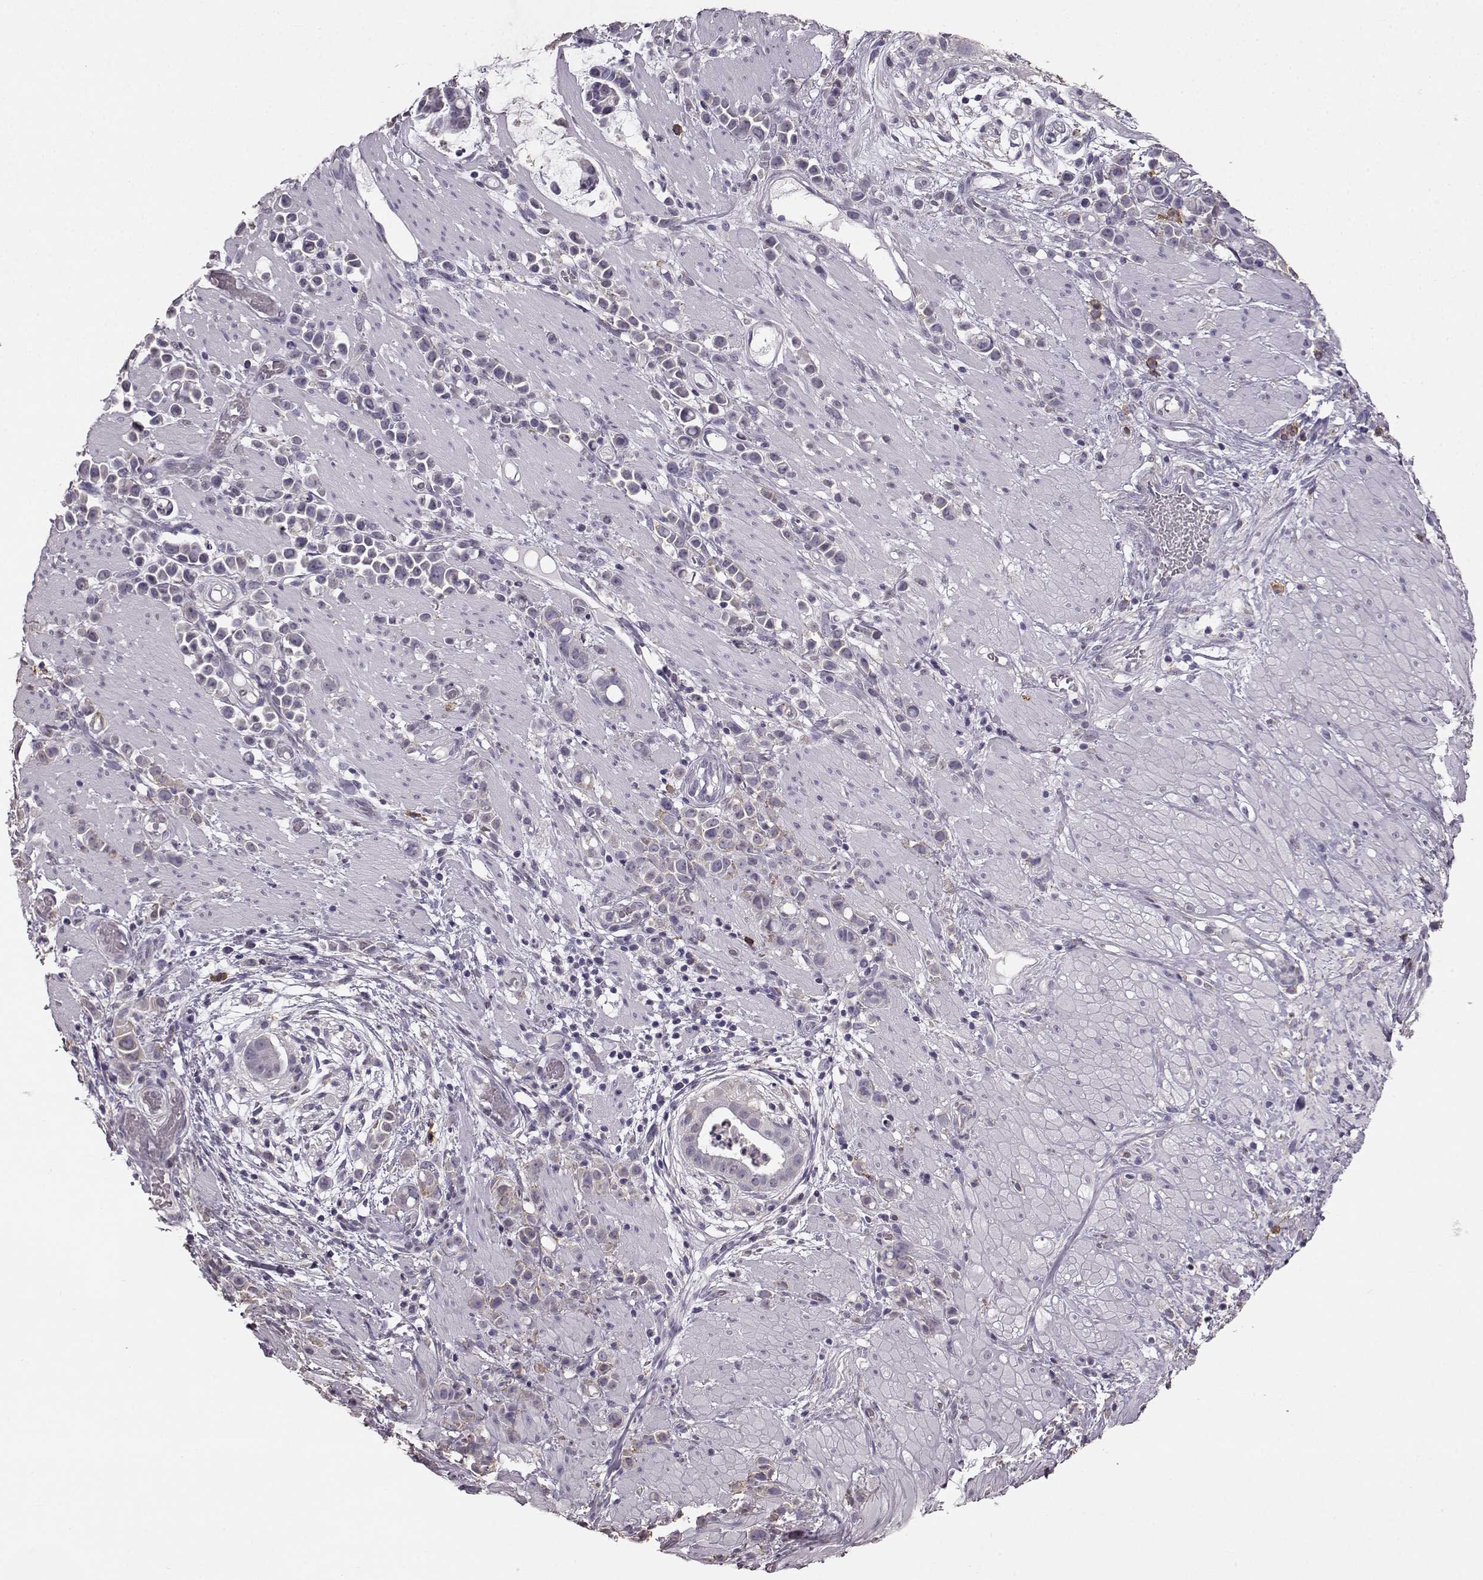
{"staining": {"intensity": "negative", "quantity": "none", "location": "none"}, "tissue": "stomach cancer", "cell_type": "Tumor cells", "image_type": "cancer", "snomed": [{"axis": "morphology", "description": "Adenocarcinoma, NOS"}, {"axis": "topography", "description": "Stomach"}], "caption": "An immunohistochemistry histopathology image of stomach cancer is shown. There is no staining in tumor cells of stomach cancer. The staining is performed using DAB brown chromogen with nuclei counter-stained in using hematoxylin.", "gene": "GABRG3", "patient": {"sex": "male", "age": 82}}